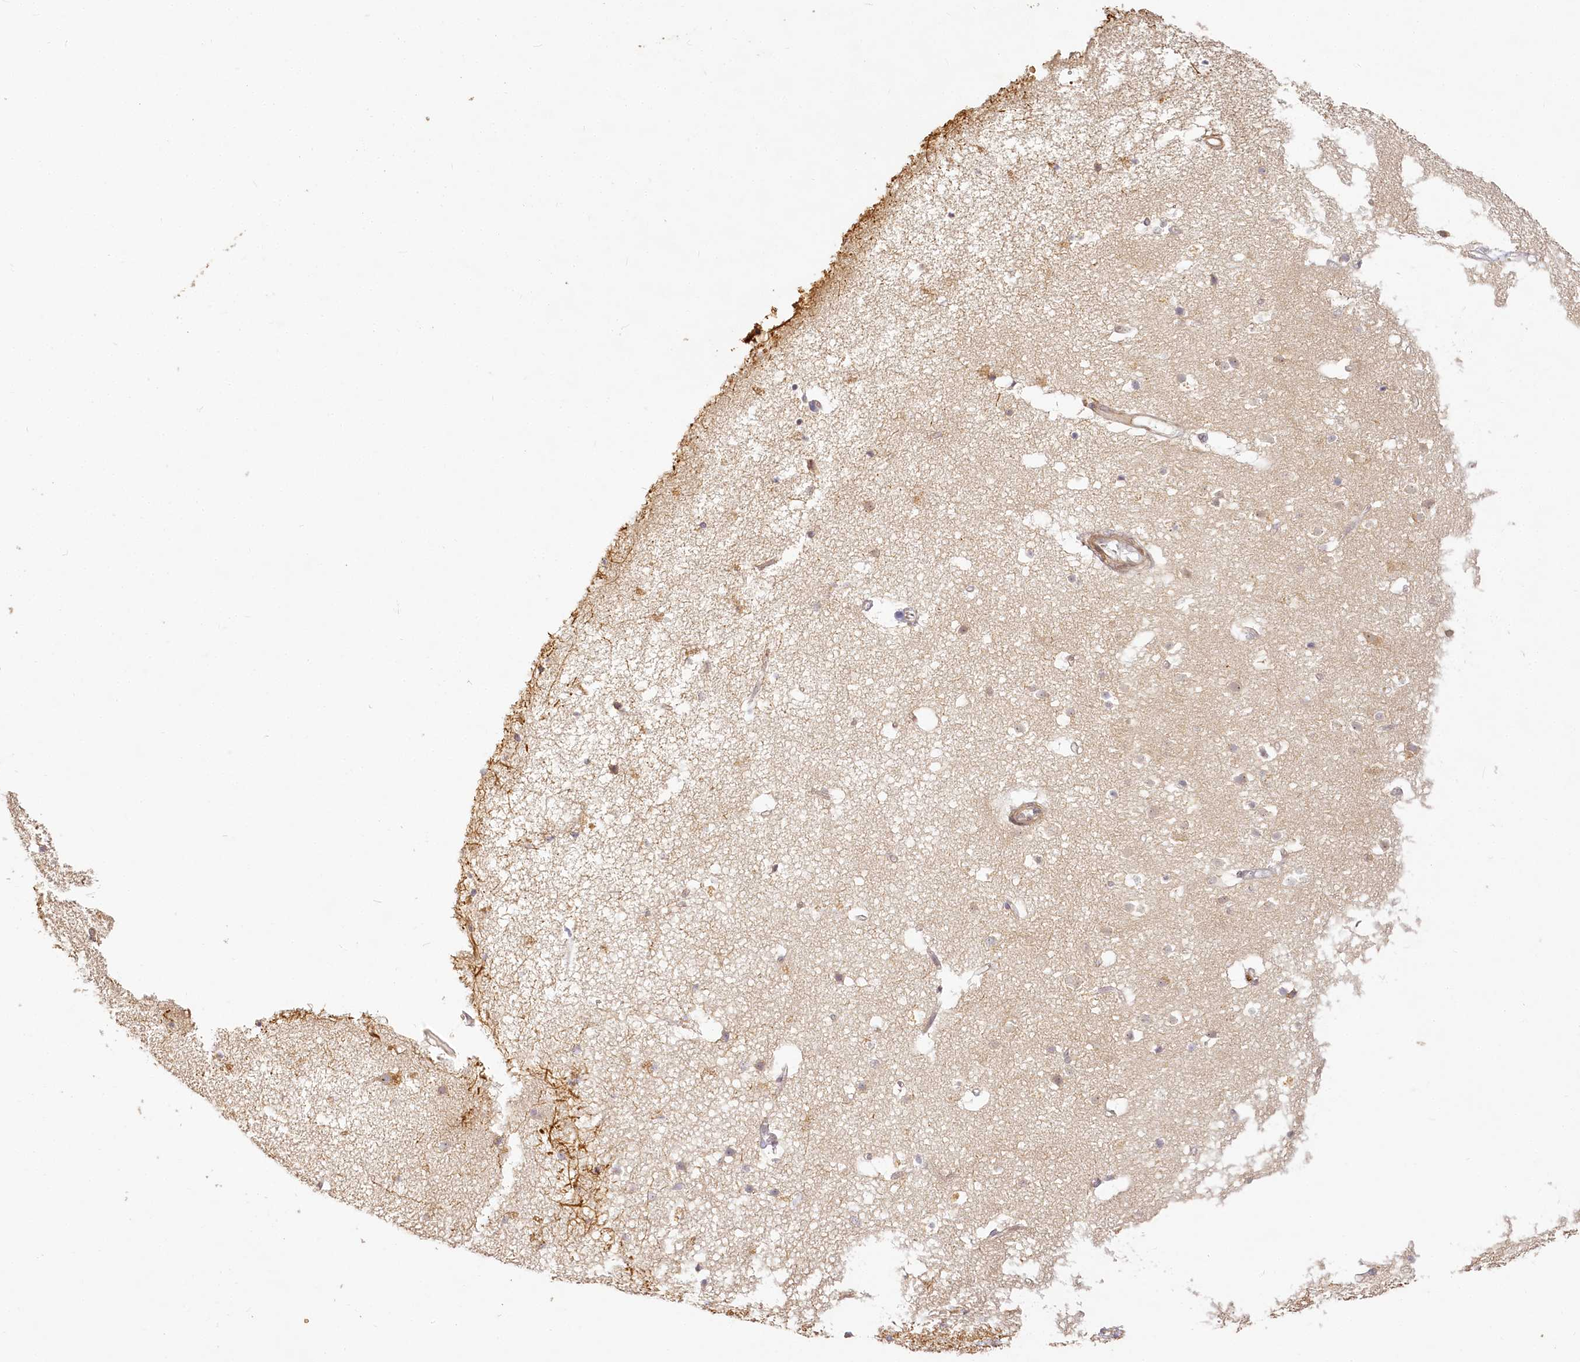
{"staining": {"intensity": "weak", "quantity": "25%-75%", "location": "cytoplasmic/membranous"}, "tissue": "cerebral cortex", "cell_type": "Endothelial cells", "image_type": "normal", "snomed": [{"axis": "morphology", "description": "Normal tissue, NOS"}, {"axis": "topography", "description": "Cerebral cortex"}], "caption": "Brown immunohistochemical staining in normal human cerebral cortex displays weak cytoplasmic/membranous positivity in about 25%-75% of endothelial cells.", "gene": "EXOSC7", "patient": {"sex": "male", "age": 54}}